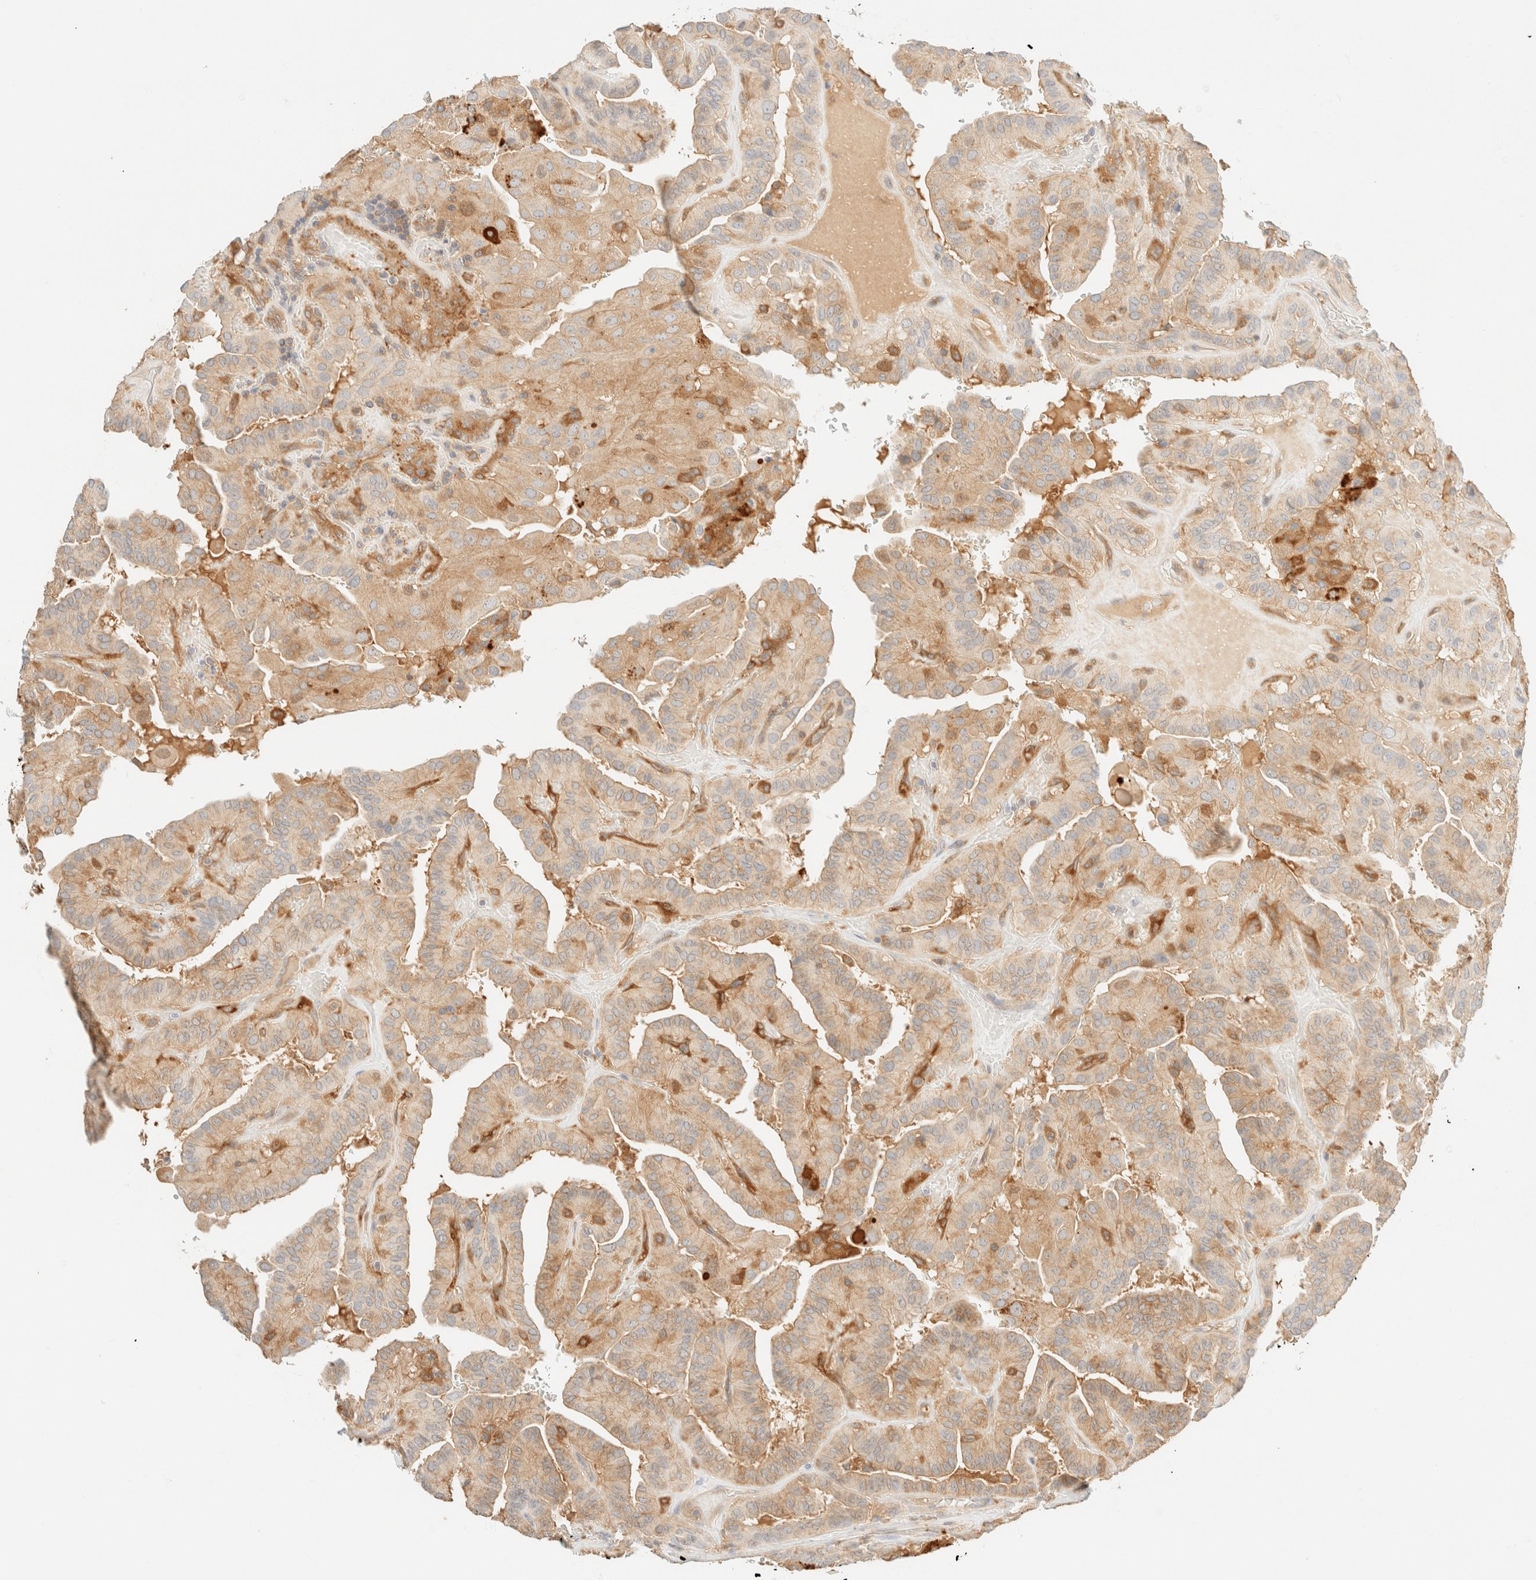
{"staining": {"intensity": "weak", "quantity": ">75%", "location": "cytoplasmic/membranous"}, "tissue": "thyroid cancer", "cell_type": "Tumor cells", "image_type": "cancer", "snomed": [{"axis": "morphology", "description": "Papillary adenocarcinoma, NOS"}, {"axis": "topography", "description": "Thyroid gland"}], "caption": "IHC of human thyroid papillary adenocarcinoma exhibits low levels of weak cytoplasmic/membranous expression in approximately >75% of tumor cells.", "gene": "FHOD1", "patient": {"sex": "male", "age": 77}}